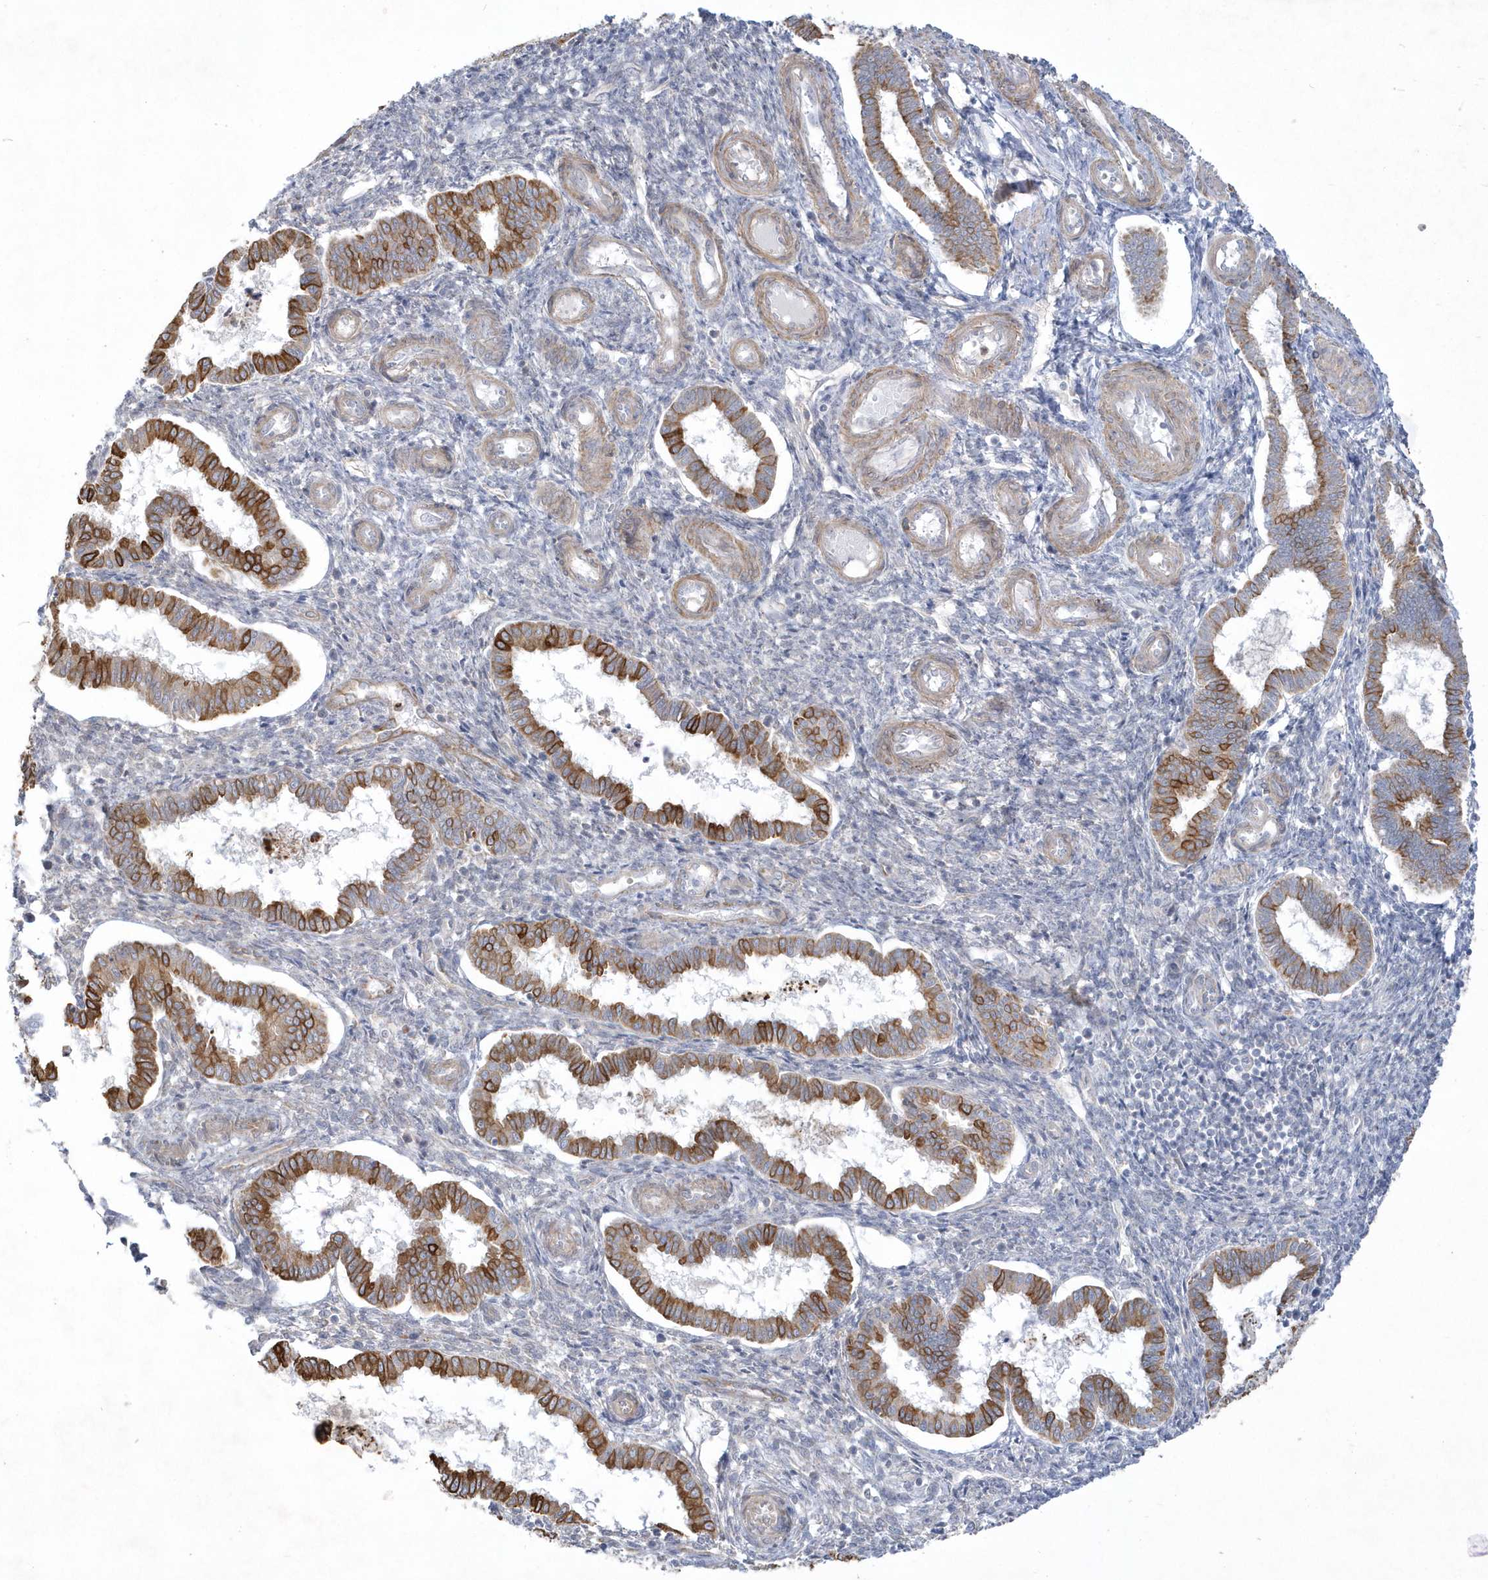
{"staining": {"intensity": "negative", "quantity": "none", "location": "none"}, "tissue": "endometrium", "cell_type": "Cells in endometrial stroma", "image_type": "normal", "snomed": [{"axis": "morphology", "description": "Normal tissue, NOS"}, {"axis": "topography", "description": "Endometrium"}], "caption": "This is a image of immunohistochemistry (IHC) staining of normal endometrium, which shows no staining in cells in endometrial stroma. (DAB (3,3'-diaminobenzidine) immunohistochemistry (IHC) visualized using brightfield microscopy, high magnification).", "gene": "LARS1", "patient": {"sex": "female", "age": 24}}